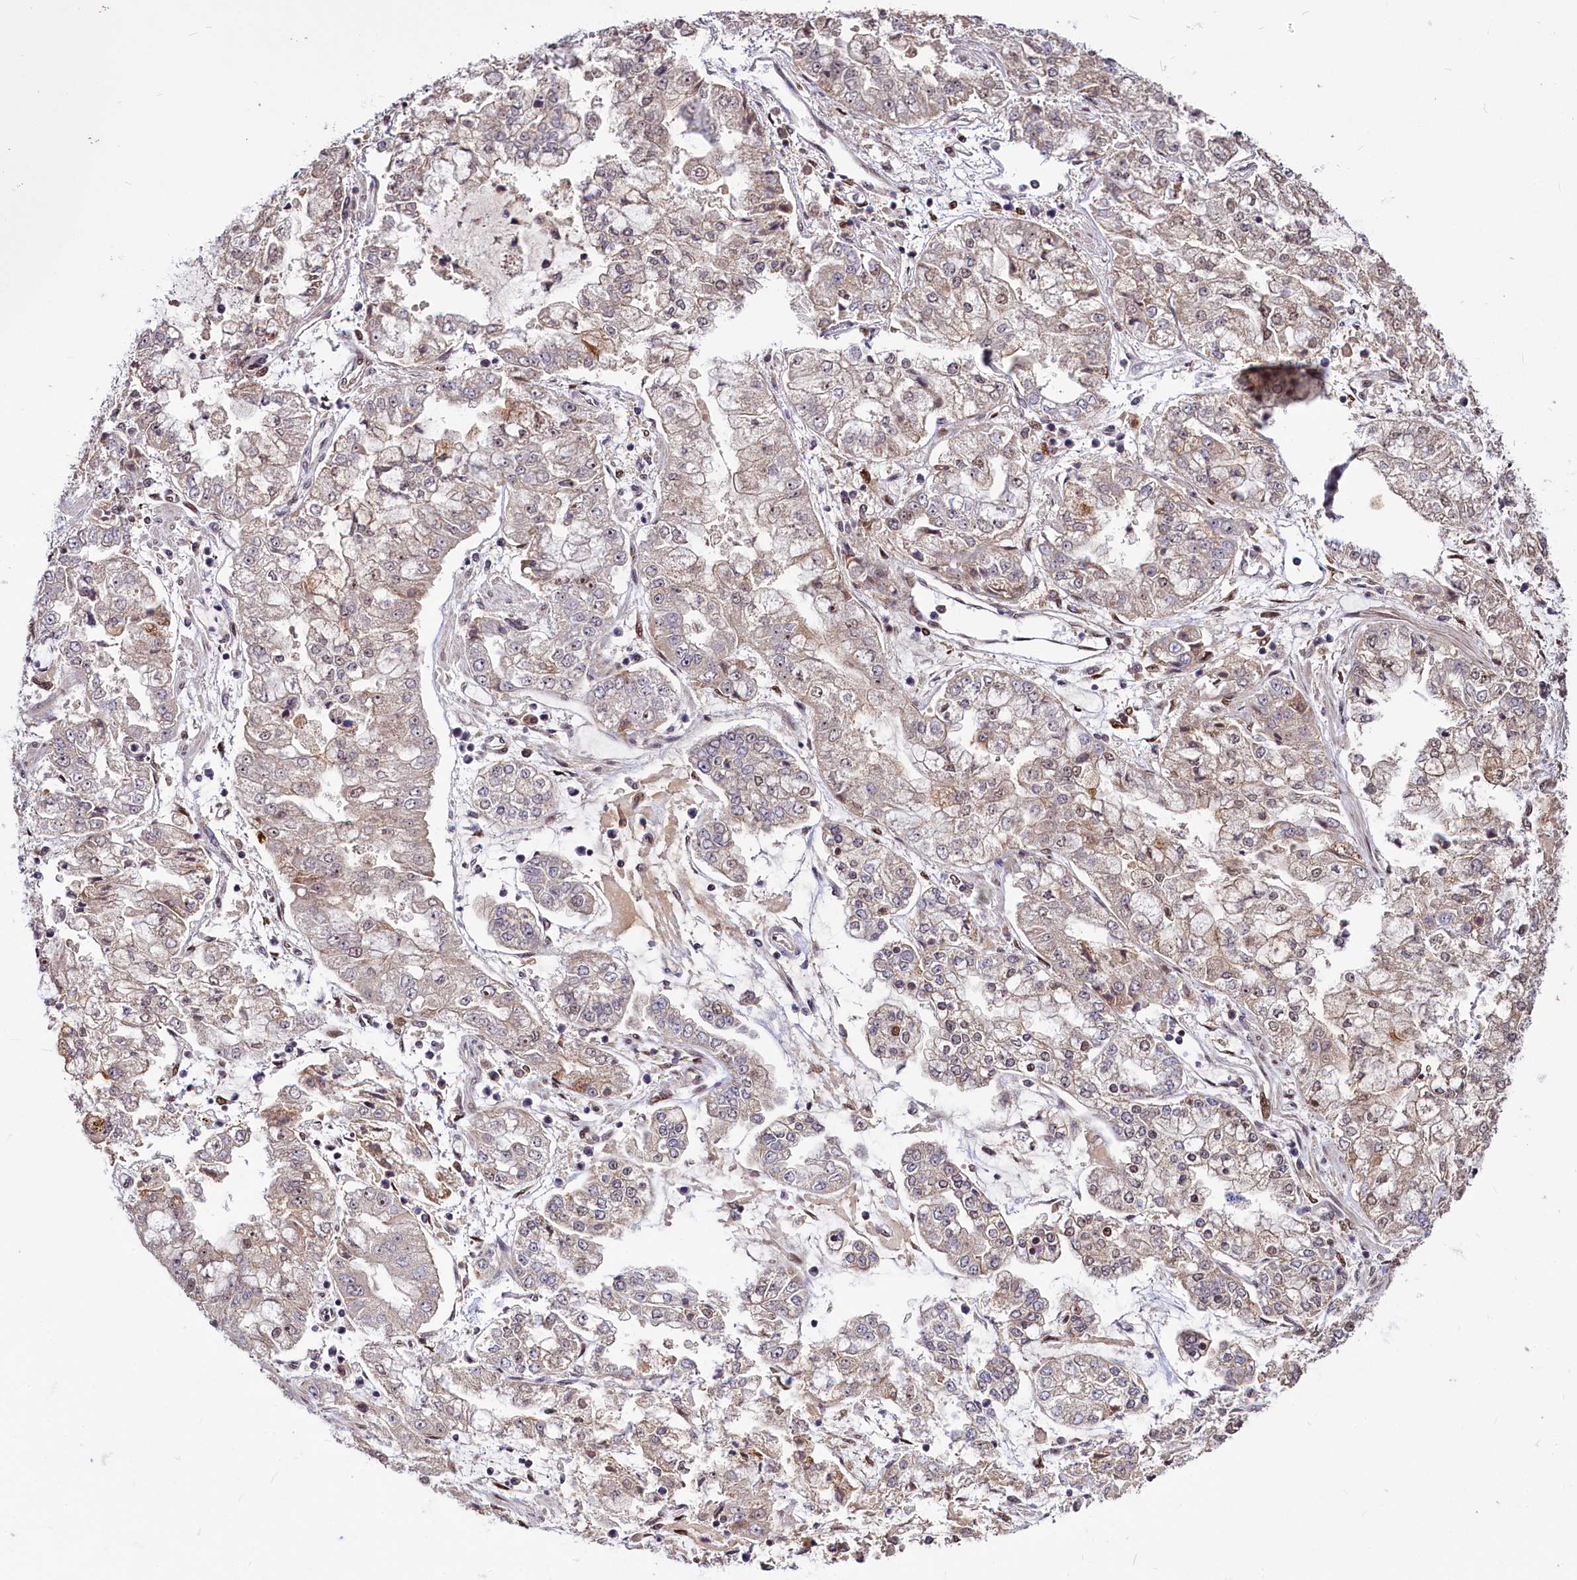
{"staining": {"intensity": "weak", "quantity": "<25%", "location": "nuclear"}, "tissue": "stomach cancer", "cell_type": "Tumor cells", "image_type": "cancer", "snomed": [{"axis": "morphology", "description": "Adenocarcinoma, NOS"}, {"axis": "topography", "description": "Stomach"}], "caption": "This image is of adenocarcinoma (stomach) stained with immunohistochemistry to label a protein in brown with the nuclei are counter-stained blue. There is no positivity in tumor cells.", "gene": "MAML2", "patient": {"sex": "male", "age": 76}}